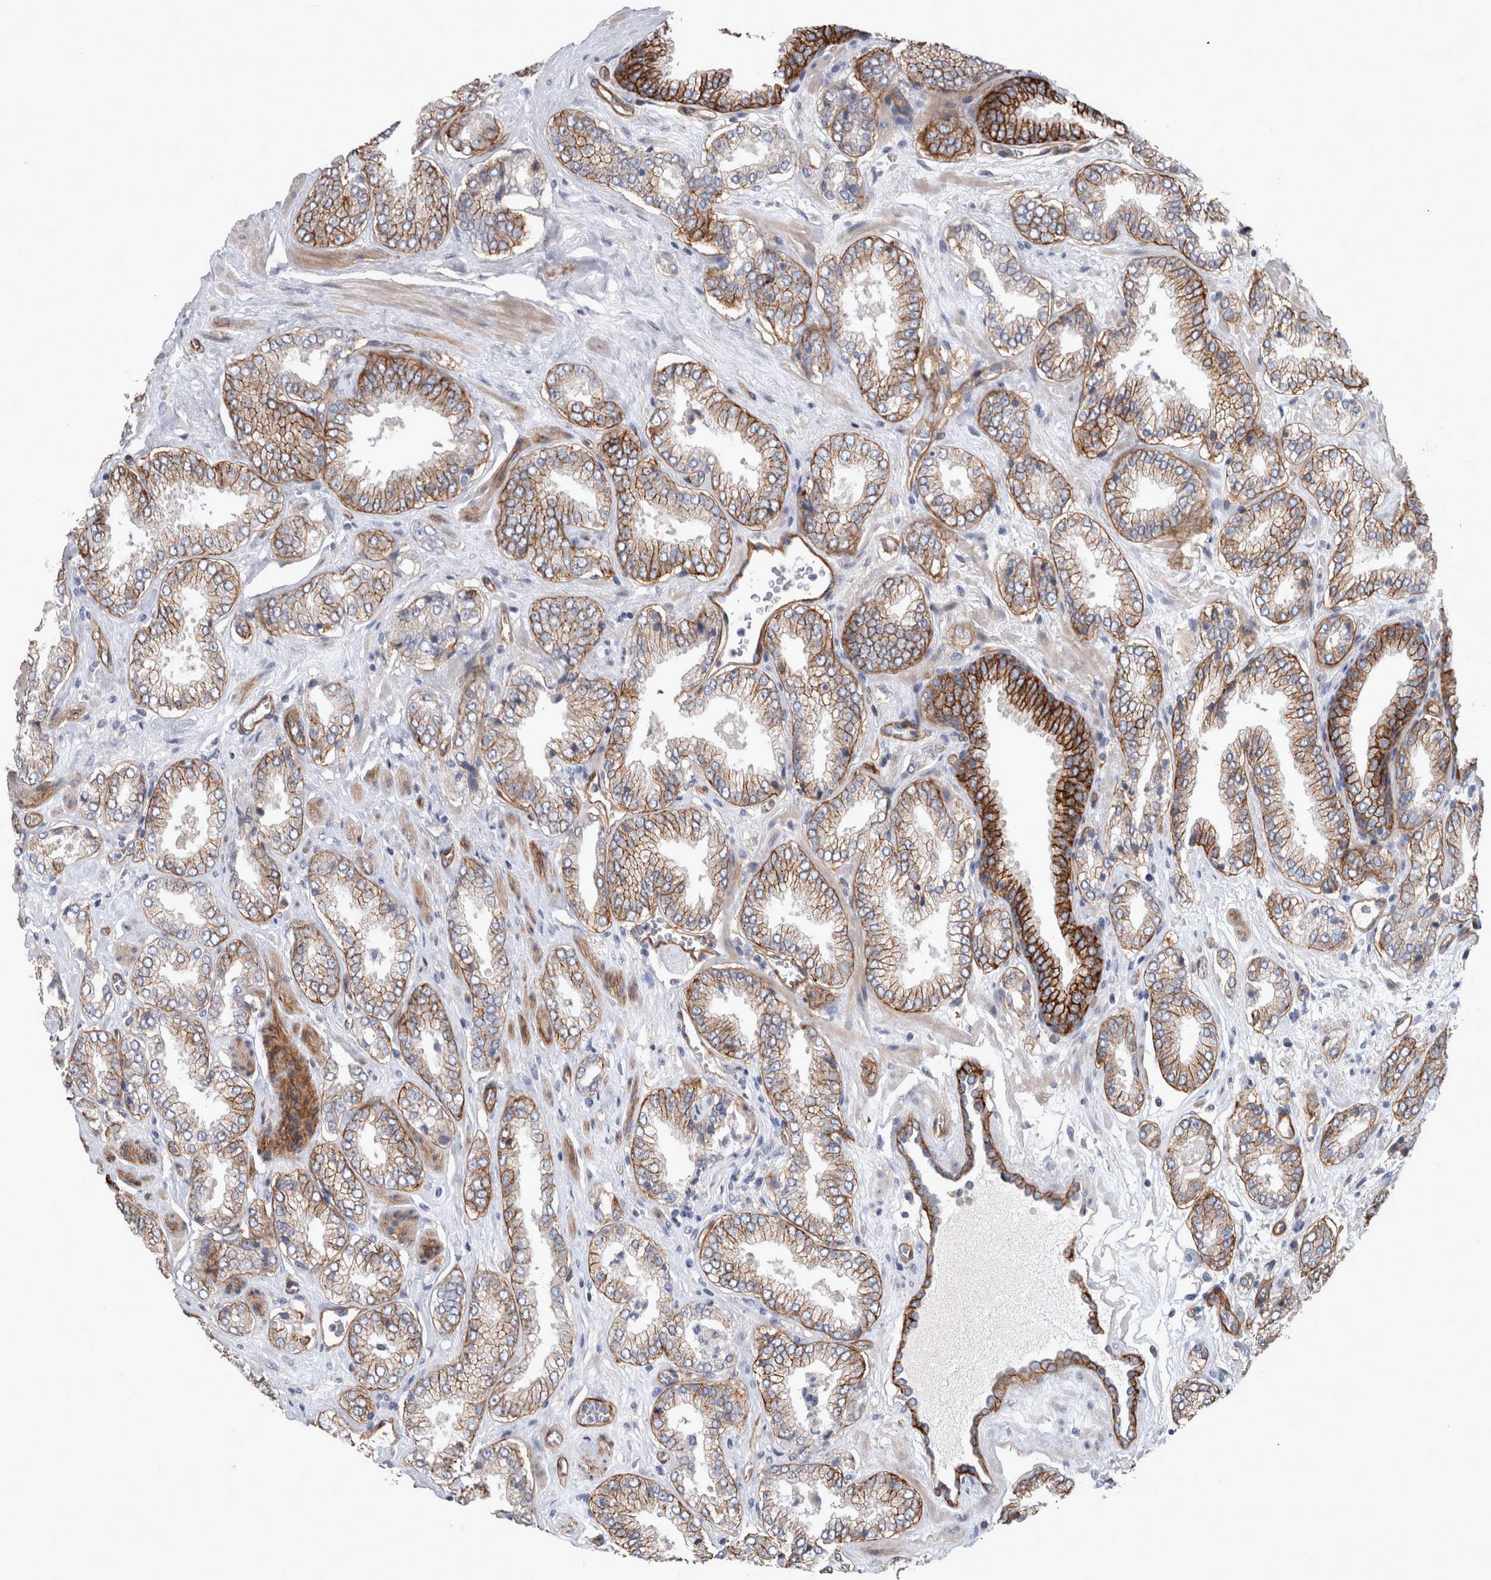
{"staining": {"intensity": "moderate", "quantity": "25%-75%", "location": "cytoplasmic/membranous"}, "tissue": "prostate cancer", "cell_type": "Tumor cells", "image_type": "cancer", "snomed": [{"axis": "morphology", "description": "Adenocarcinoma, Low grade"}, {"axis": "topography", "description": "Prostate"}], "caption": "About 25%-75% of tumor cells in prostate adenocarcinoma (low-grade) display moderate cytoplasmic/membranous protein positivity as visualized by brown immunohistochemical staining.", "gene": "BCAM", "patient": {"sex": "male", "age": 62}}